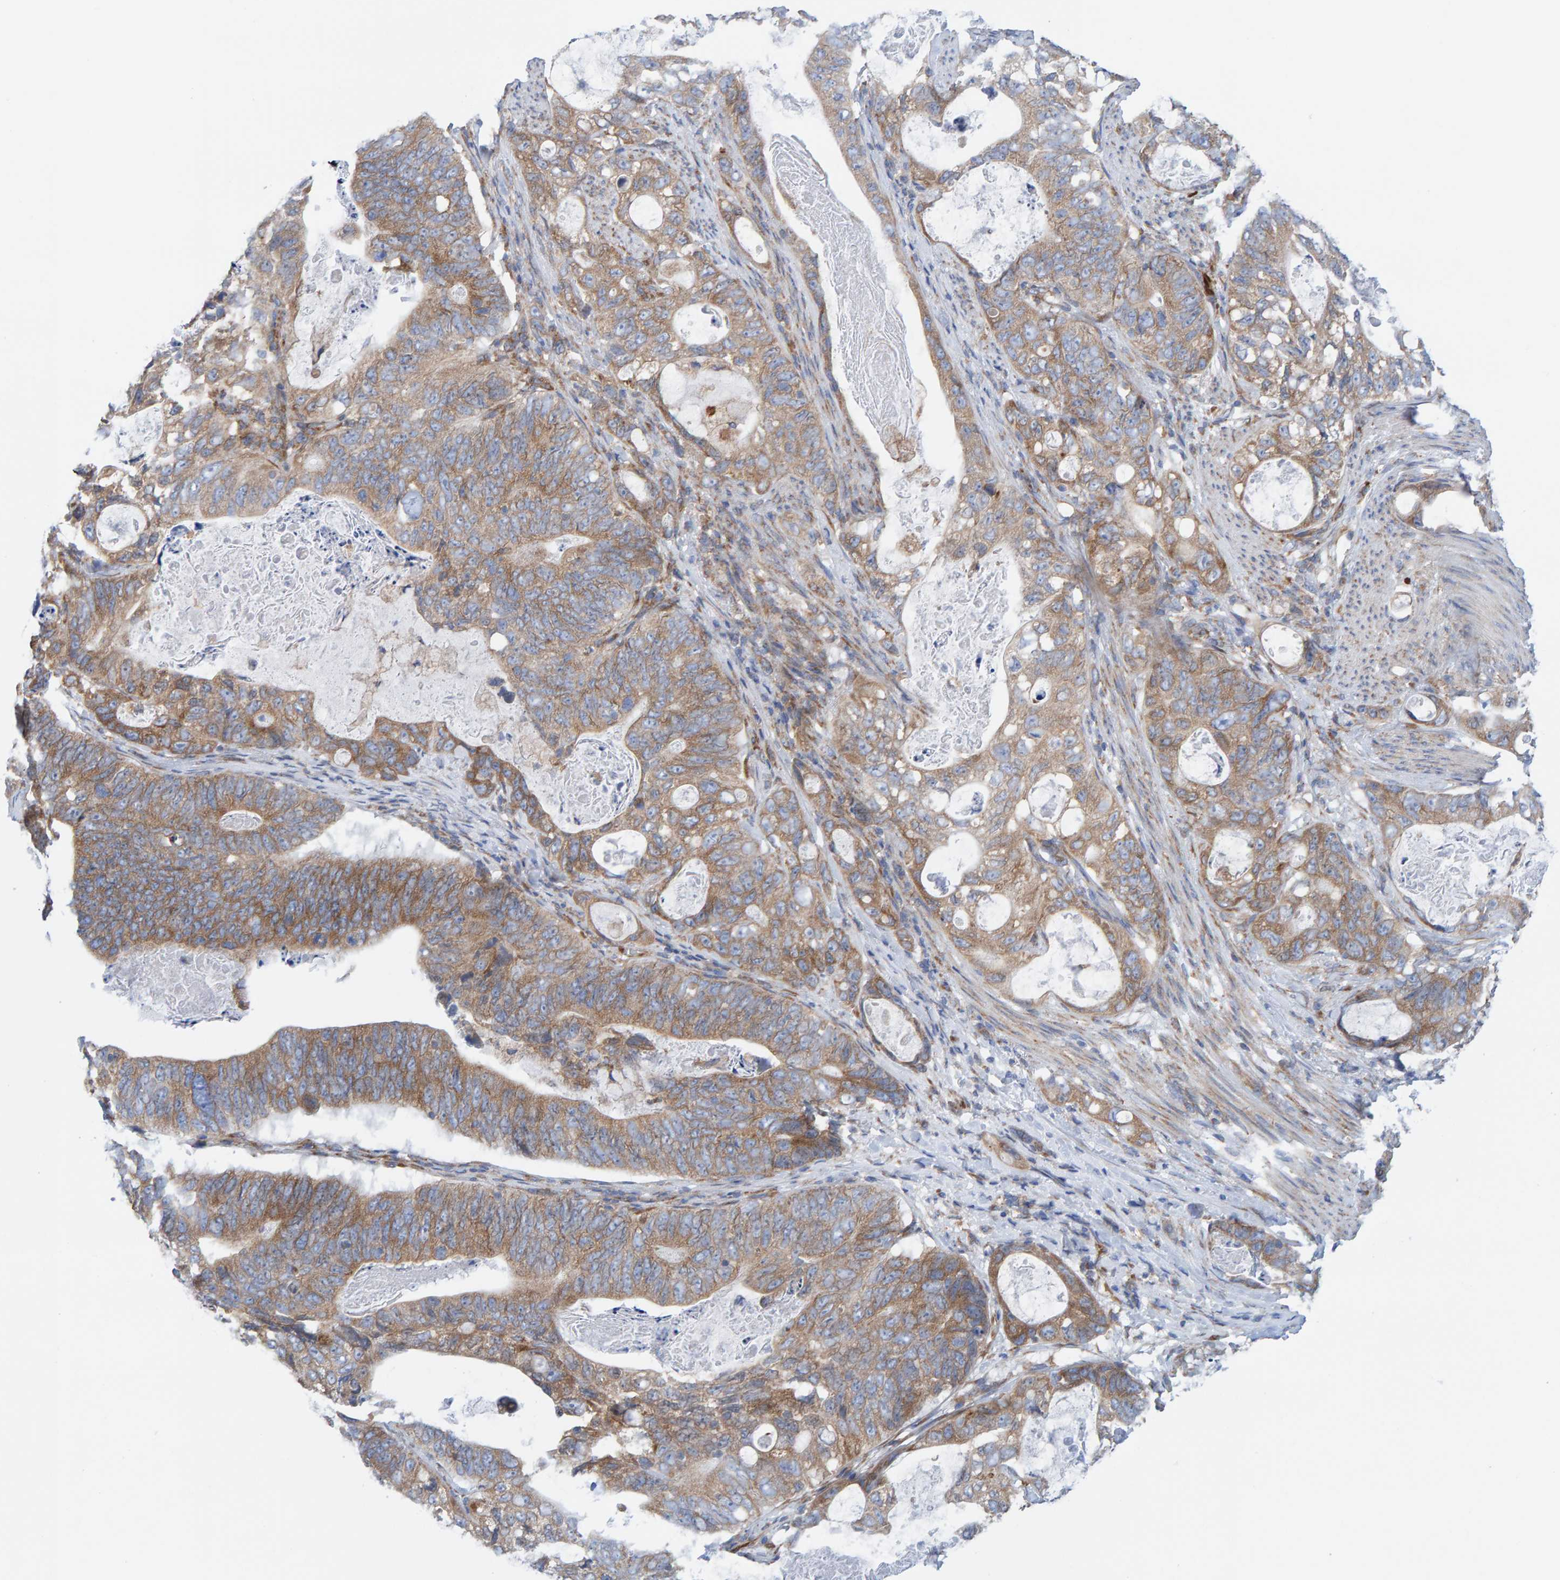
{"staining": {"intensity": "moderate", "quantity": ">75%", "location": "cytoplasmic/membranous"}, "tissue": "stomach cancer", "cell_type": "Tumor cells", "image_type": "cancer", "snomed": [{"axis": "morphology", "description": "Normal tissue, NOS"}, {"axis": "morphology", "description": "Adenocarcinoma, NOS"}, {"axis": "topography", "description": "Stomach"}], "caption": "Protein staining exhibits moderate cytoplasmic/membranous positivity in about >75% of tumor cells in stomach cancer (adenocarcinoma). The staining was performed using DAB to visualize the protein expression in brown, while the nuclei were stained in blue with hematoxylin (Magnification: 20x).", "gene": "CDK5RAP3", "patient": {"sex": "female", "age": 89}}